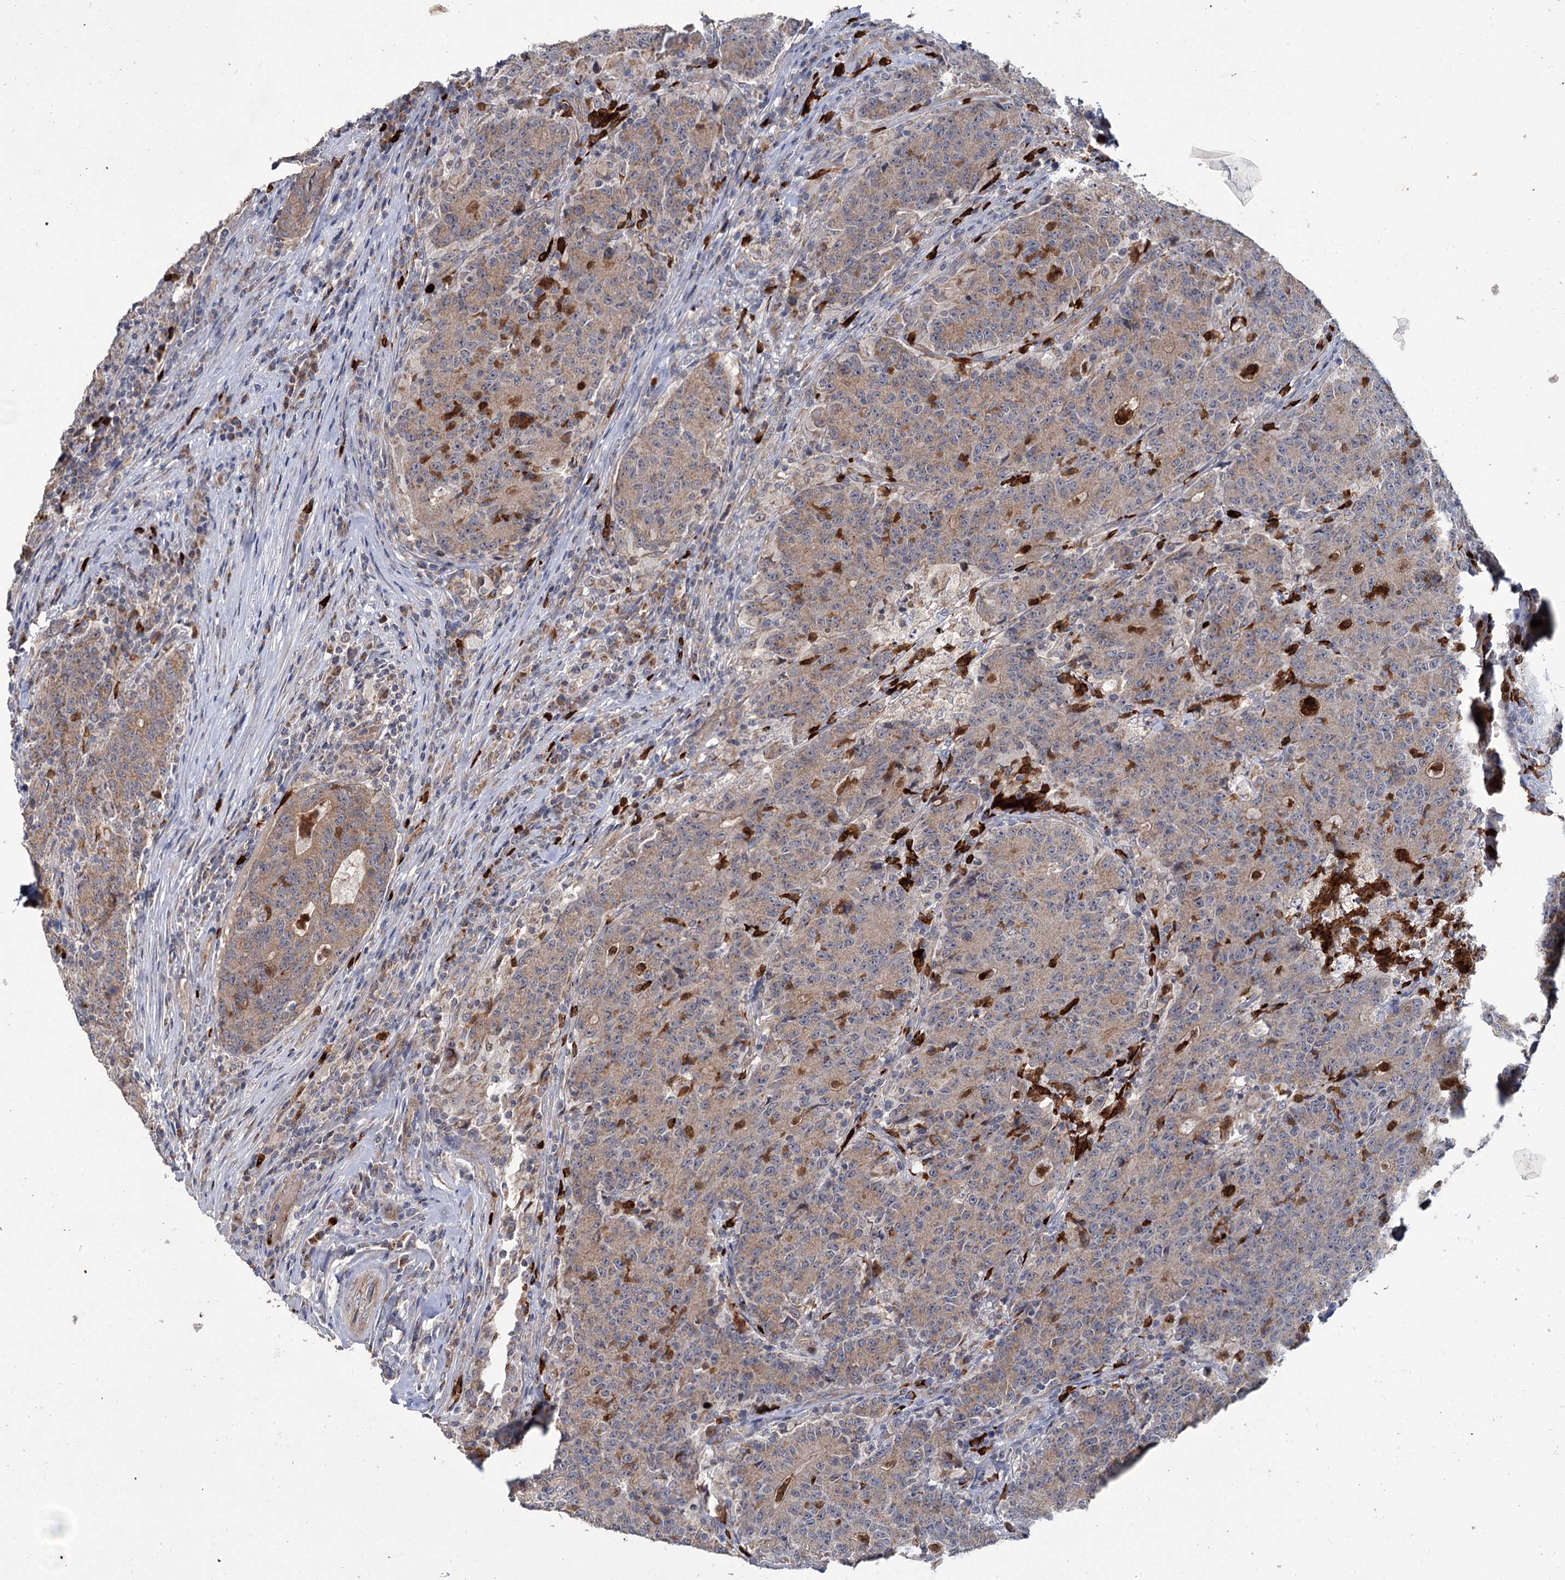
{"staining": {"intensity": "moderate", "quantity": ">75%", "location": "cytoplasmic/membranous"}, "tissue": "colorectal cancer", "cell_type": "Tumor cells", "image_type": "cancer", "snomed": [{"axis": "morphology", "description": "Adenocarcinoma, NOS"}, {"axis": "topography", "description": "Colon"}], "caption": "Colorectal cancer (adenocarcinoma) stained for a protein (brown) demonstrates moderate cytoplasmic/membranous positive expression in about >75% of tumor cells.", "gene": "DYNC2H1", "patient": {"sex": "female", "age": 75}}